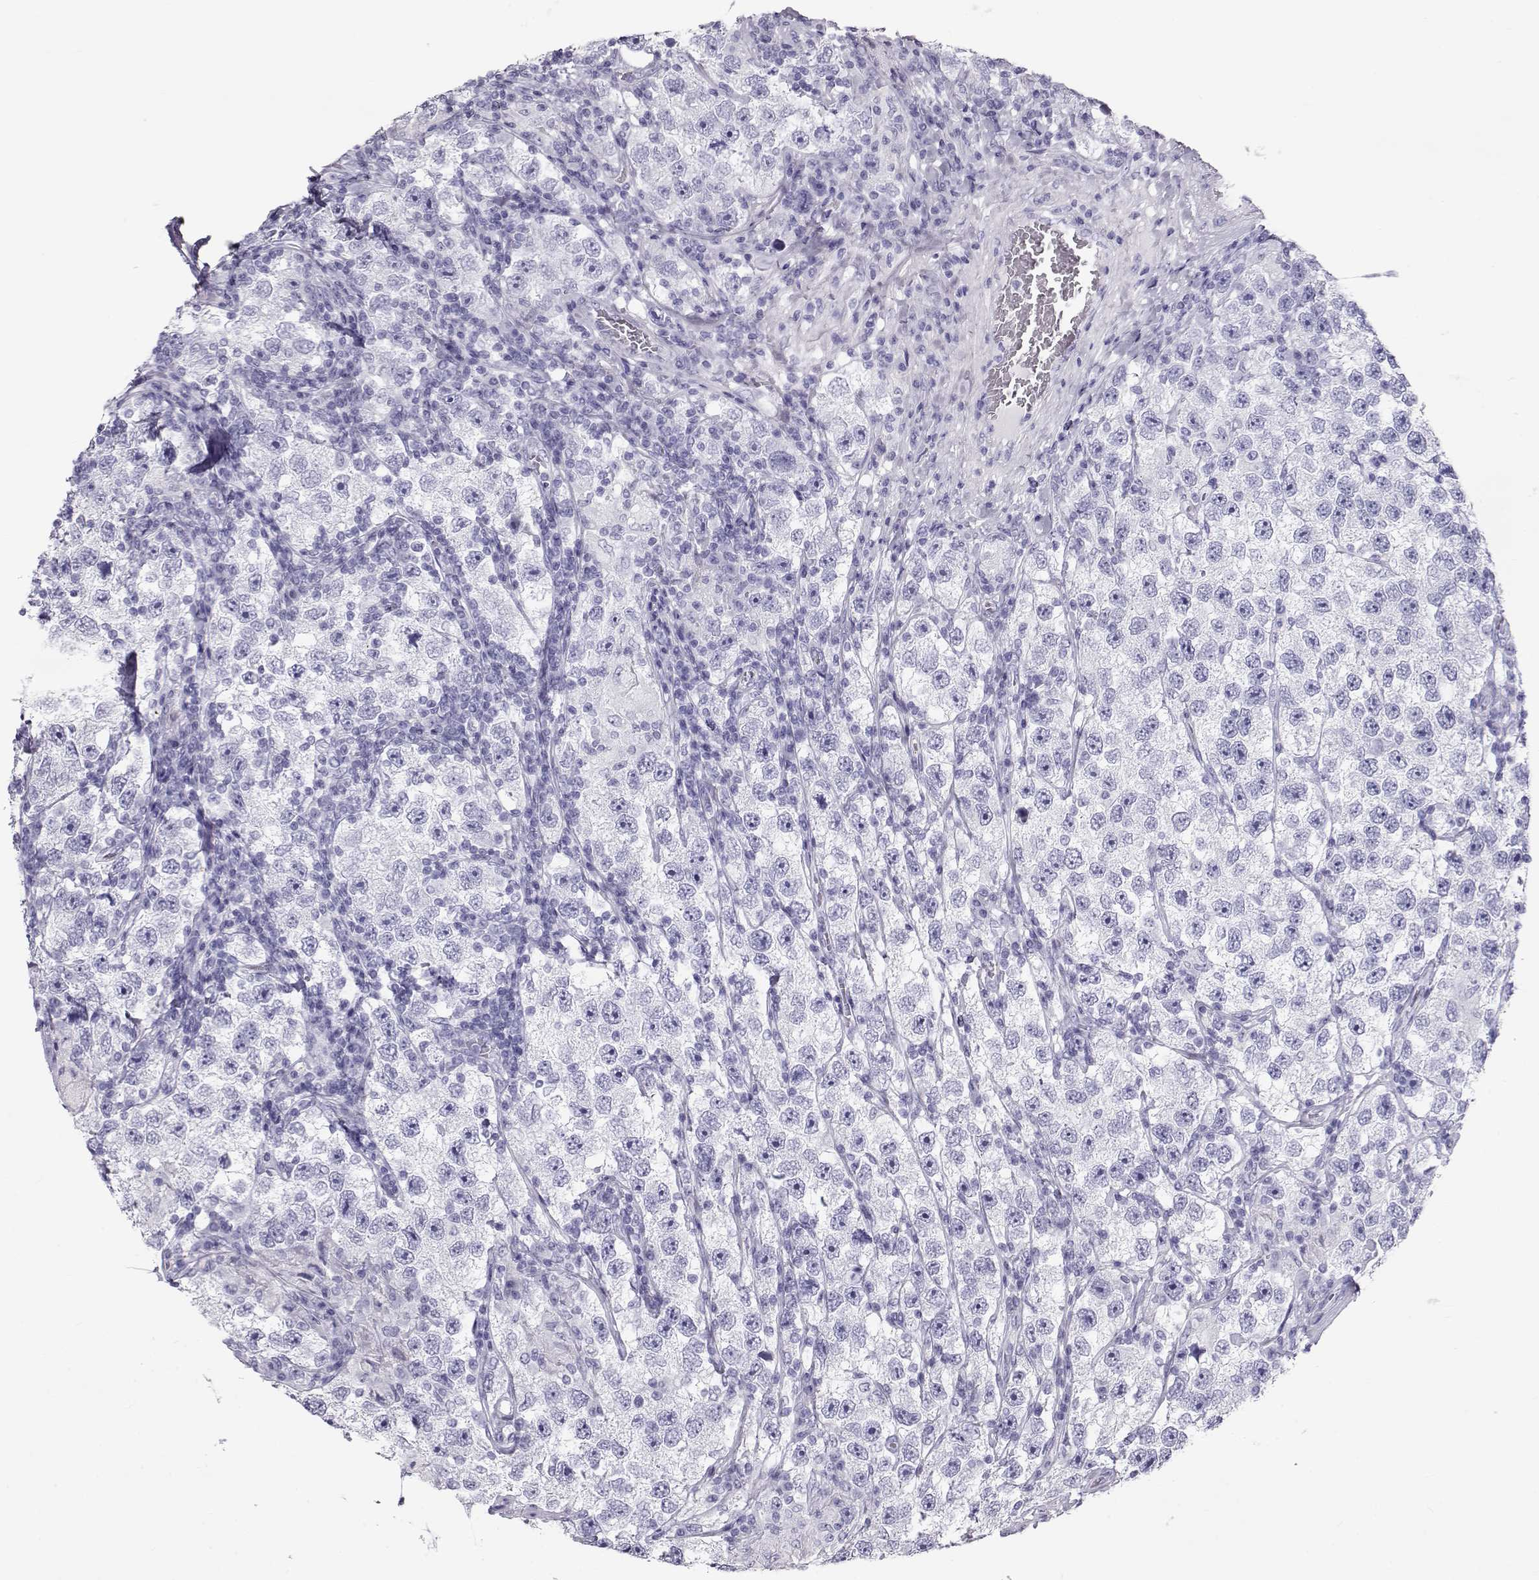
{"staining": {"intensity": "negative", "quantity": "none", "location": "none"}, "tissue": "testis cancer", "cell_type": "Tumor cells", "image_type": "cancer", "snomed": [{"axis": "morphology", "description": "Seminoma, NOS"}, {"axis": "topography", "description": "Testis"}], "caption": "This is an IHC micrograph of testis cancer. There is no positivity in tumor cells.", "gene": "RD3", "patient": {"sex": "male", "age": 26}}